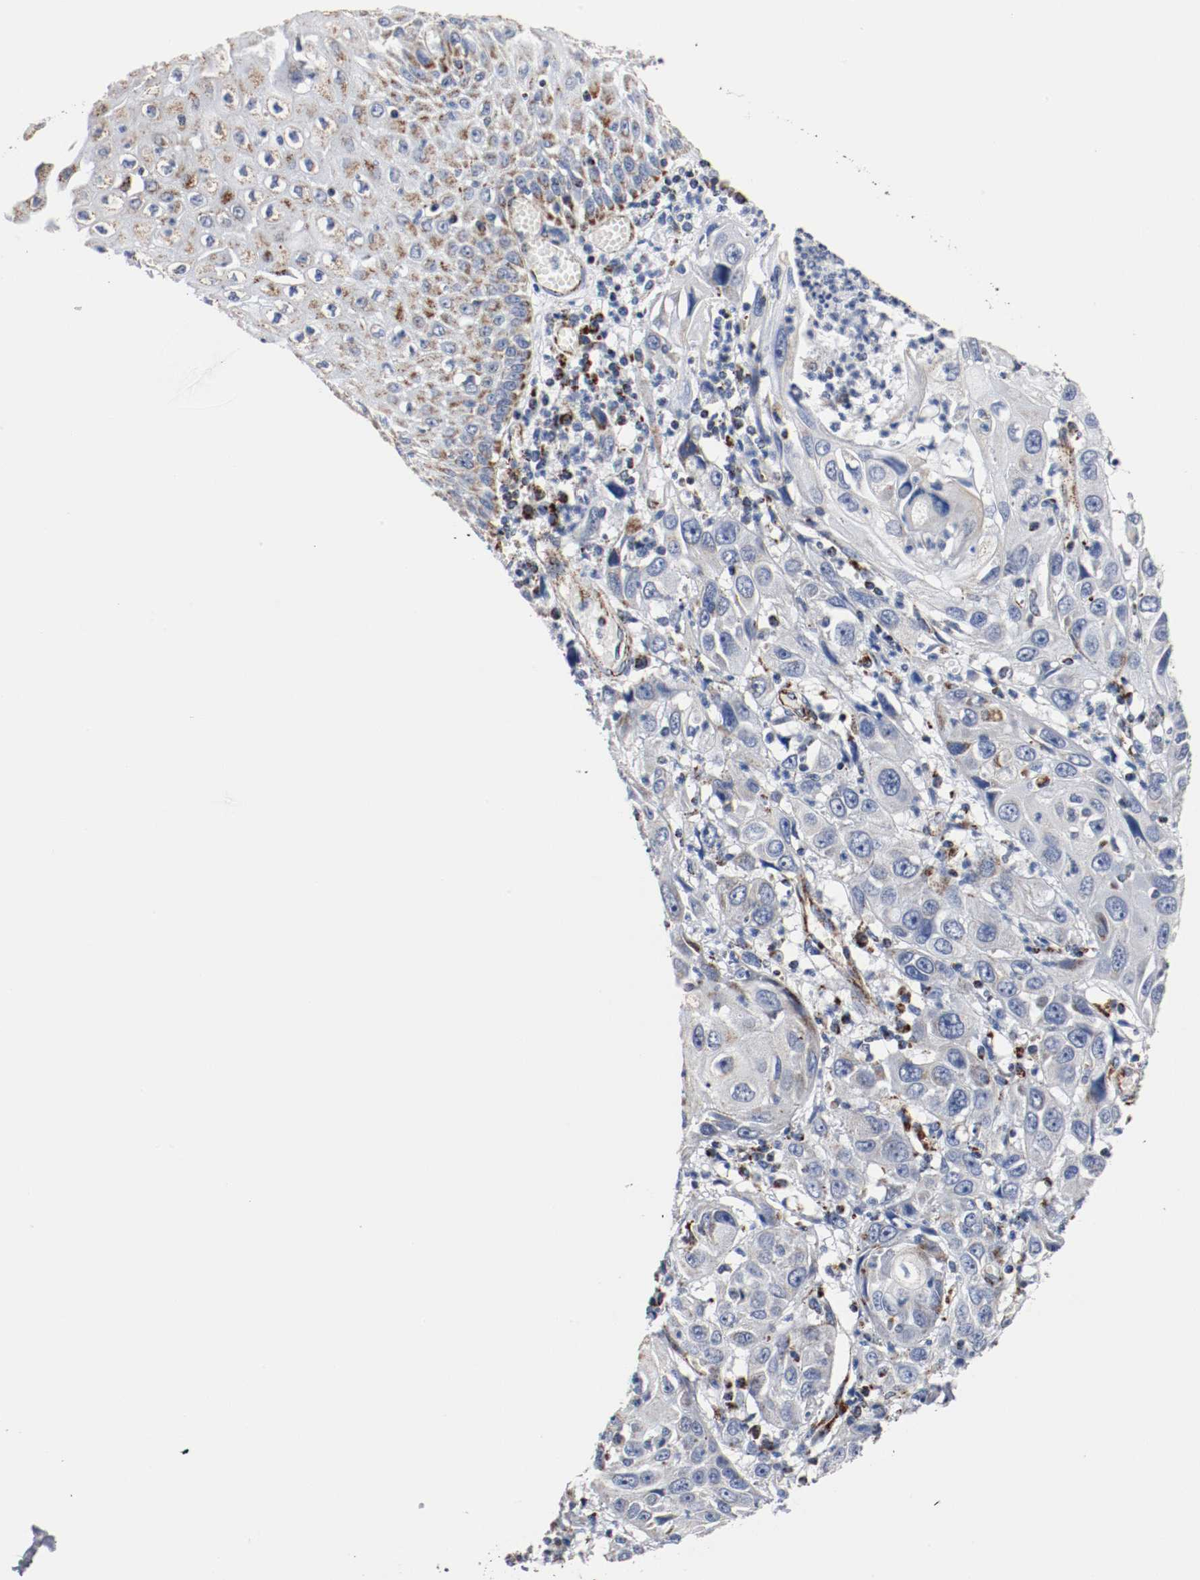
{"staining": {"intensity": "strong", "quantity": "25%-75%", "location": "cytoplasmic/membranous"}, "tissue": "esophagus", "cell_type": "Squamous epithelial cells", "image_type": "normal", "snomed": [{"axis": "morphology", "description": "Normal tissue, NOS"}, {"axis": "morphology", "description": "Squamous cell carcinoma, NOS"}, {"axis": "topography", "description": "Esophagus"}], "caption": "Brown immunohistochemical staining in normal esophagus reveals strong cytoplasmic/membranous staining in about 25%-75% of squamous epithelial cells. Using DAB (3,3'-diaminobenzidine) (brown) and hematoxylin (blue) stains, captured at high magnification using brightfield microscopy.", "gene": "TUBD1", "patient": {"sex": "male", "age": 65}}